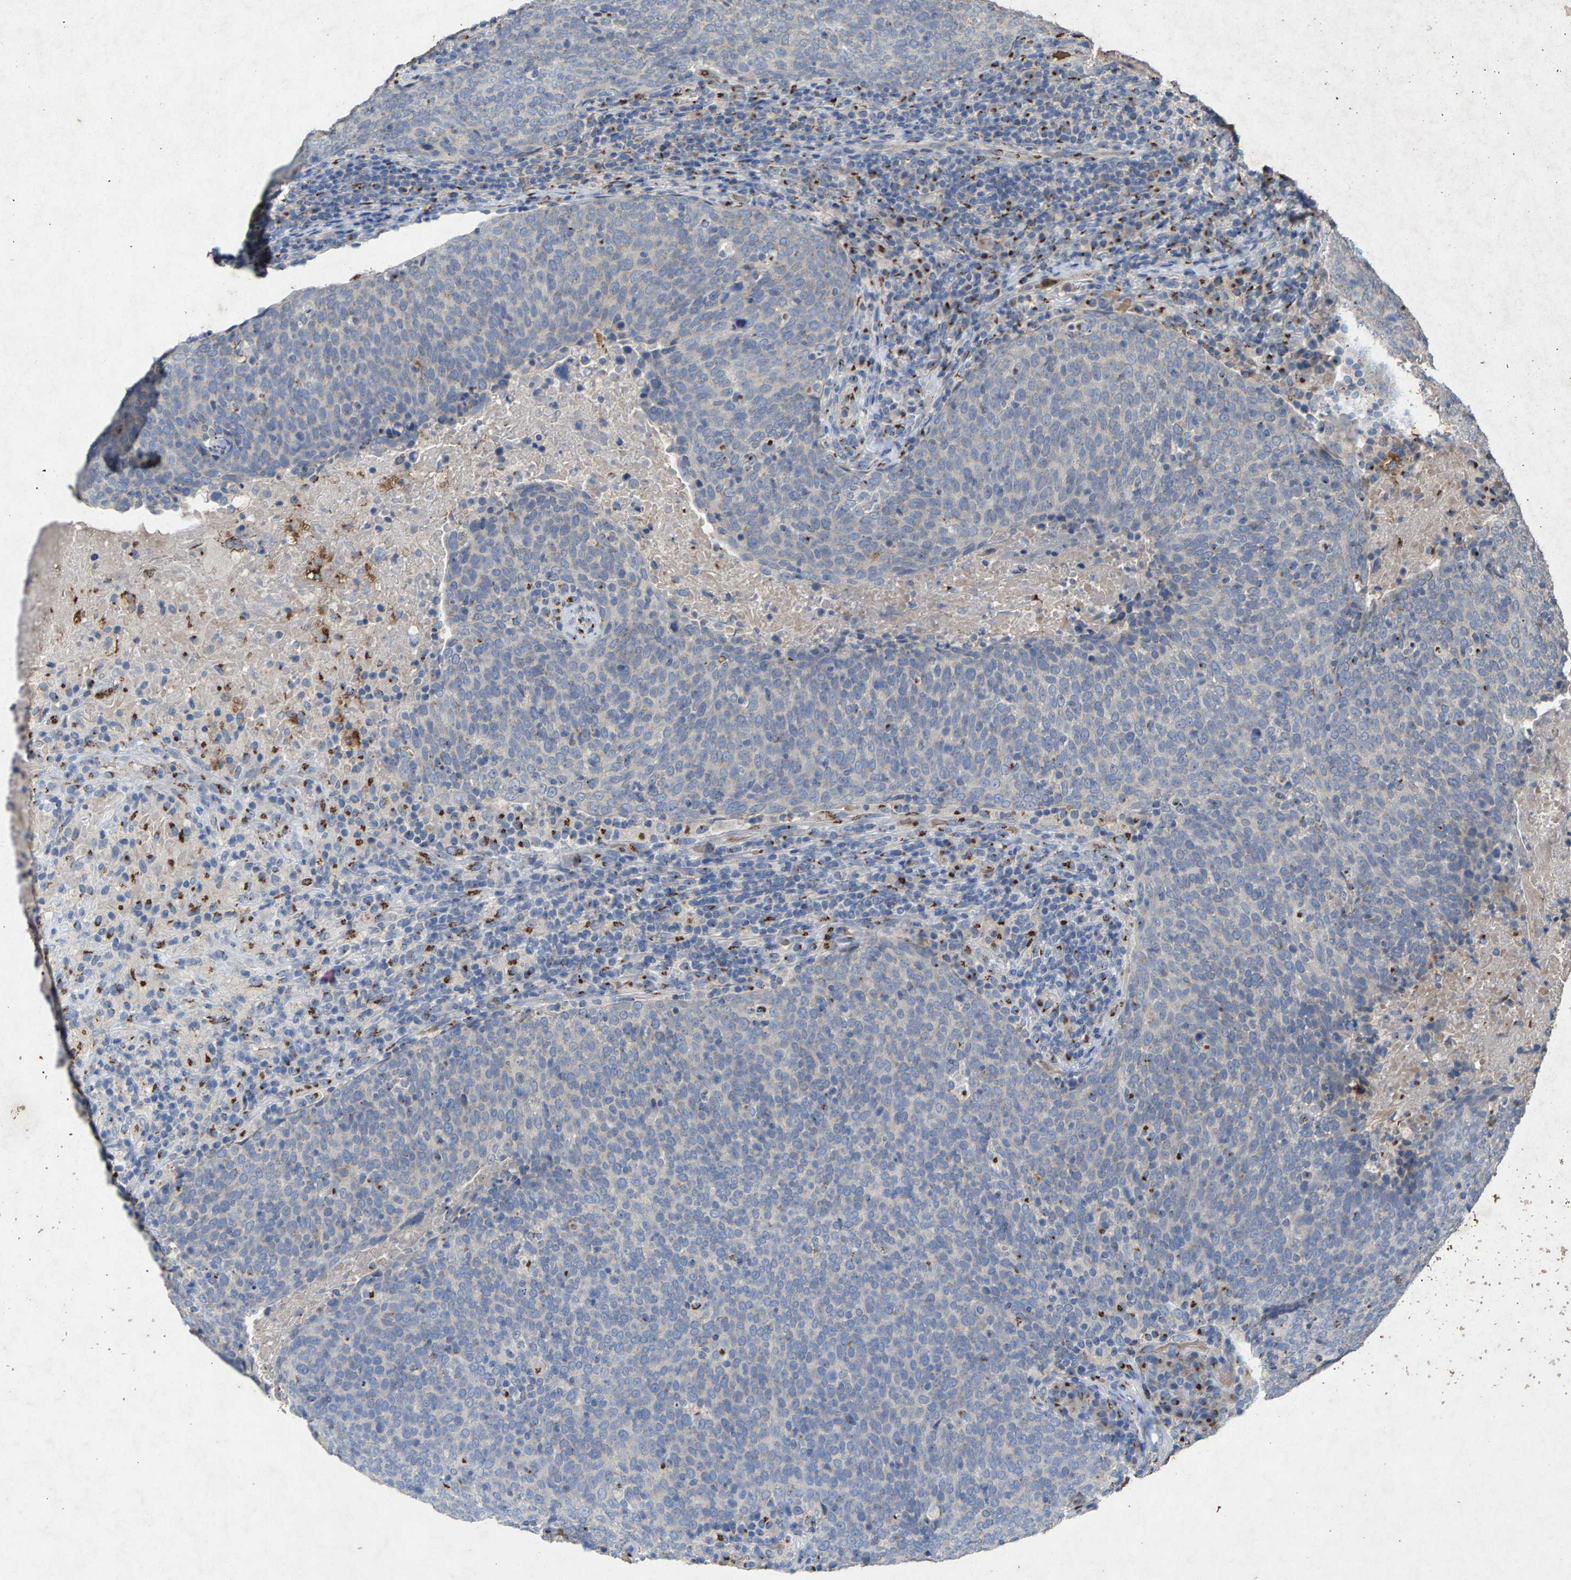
{"staining": {"intensity": "negative", "quantity": "none", "location": "none"}, "tissue": "head and neck cancer", "cell_type": "Tumor cells", "image_type": "cancer", "snomed": [{"axis": "morphology", "description": "Squamous cell carcinoma, NOS"}, {"axis": "morphology", "description": "Squamous cell carcinoma, metastatic, NOS"}, {"axis": "topography", "description": "Lymph node"}, {"axis": "topography", "description": "Head-Neck"}], "caption": "Immunohistochemistry histopathology image of head and neck cancer stained for a protein (brown), which shows no staining in tumor cells. (Immunohistochemistry, brightfield microscopy, high magnification).", "gene": "MAN2A1", "patient": {"sex": "male", "age": 62}}